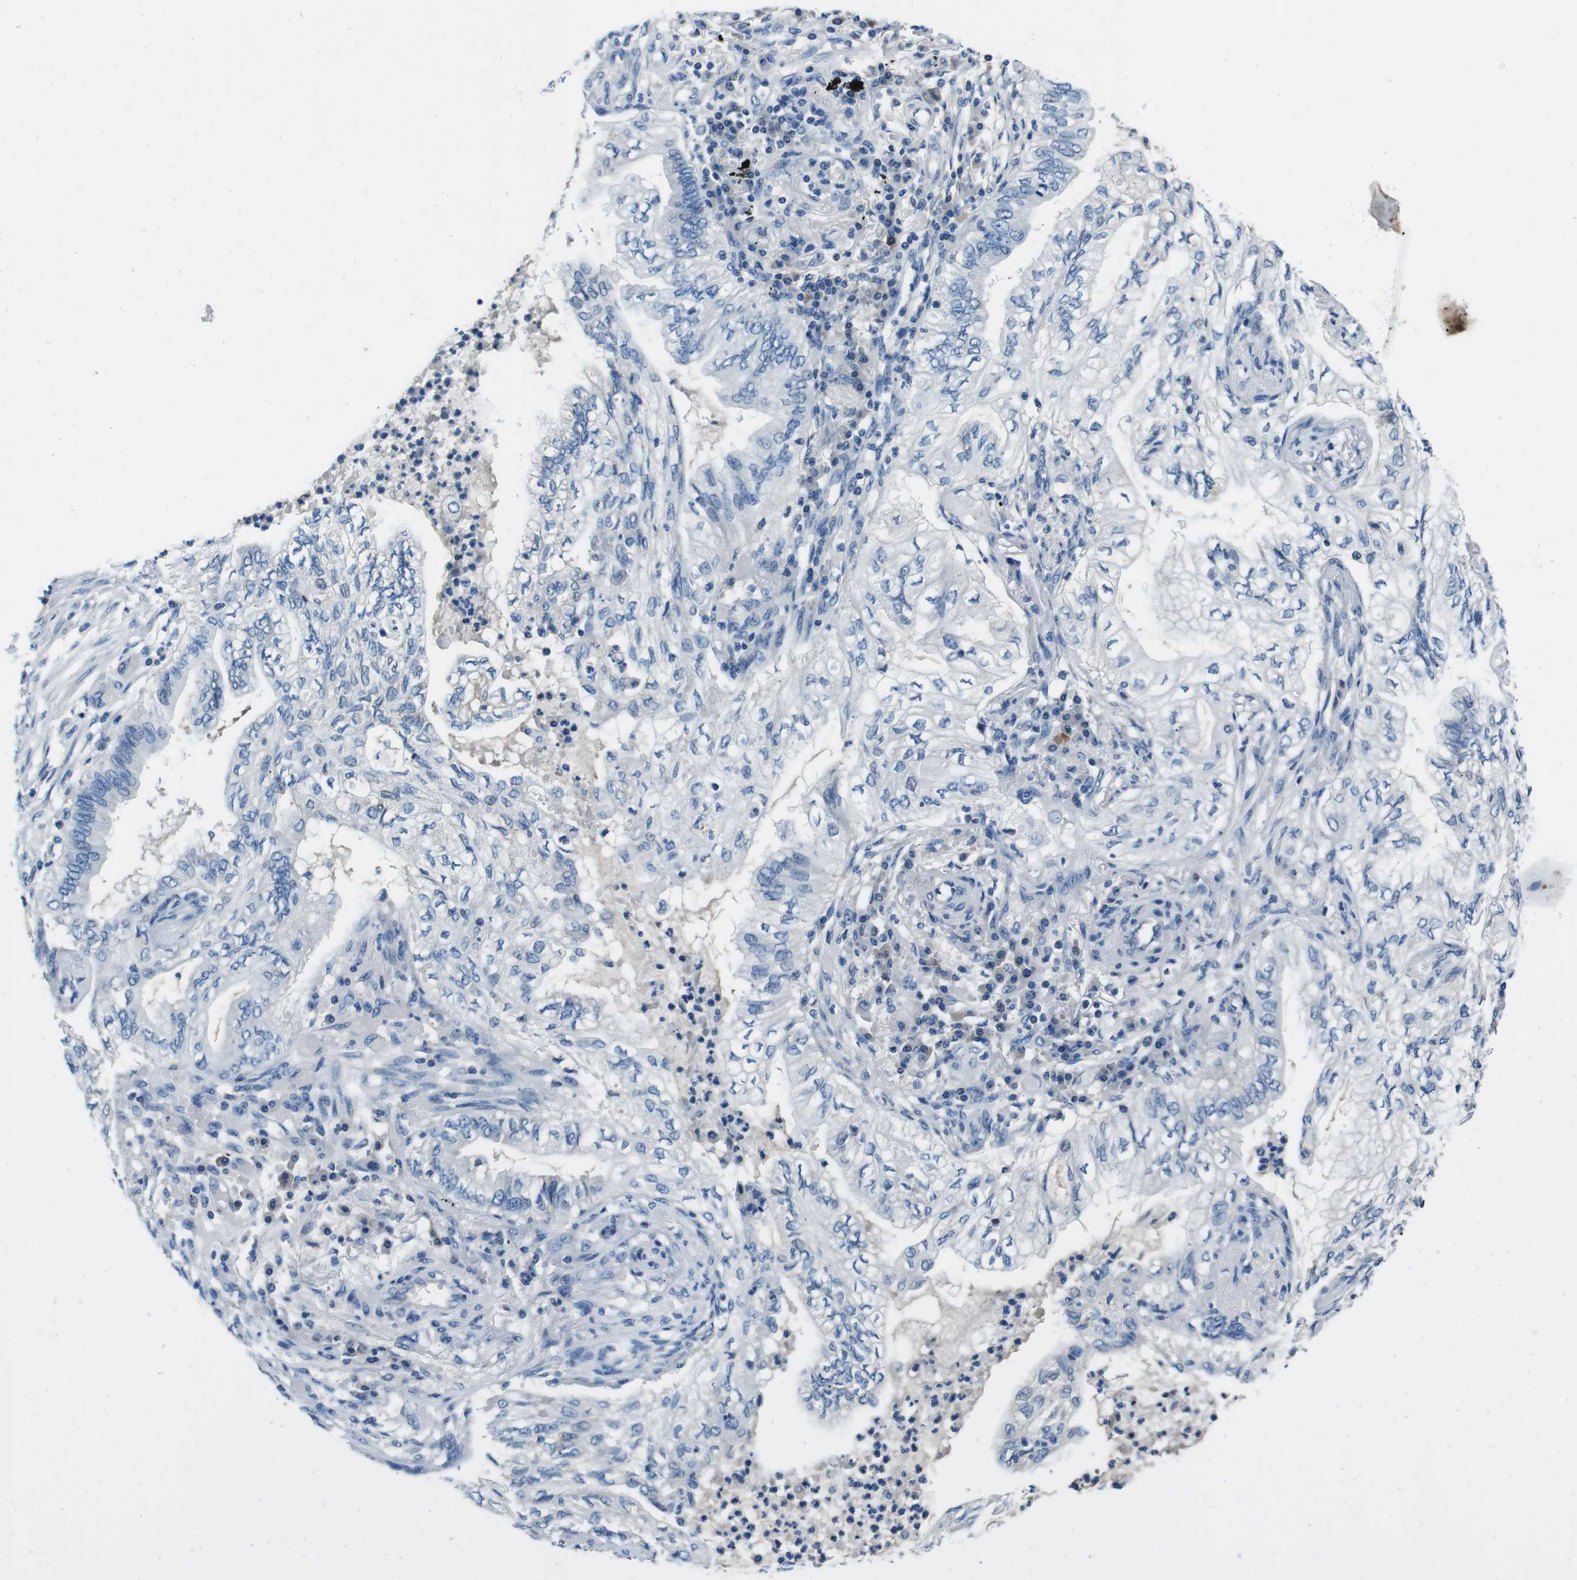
{"staining": {"intensity": "negative", "quantity": "none", "location": "none"}, "tissue": "lung cancer", "cell_type": "Tumor cells", "image_type": "cancer", "snomed": [{"axis": "morphology", "description": "Normal tissue, NOS"}, {"axis": "morphology", "description": "Adenocarcinoma, NOS"}, {"axis": "topography", "description": "Bronchus"}, {"axis": "topography", "description": "Lung"}], "caption": "The immunohistochemistry (IHC) photomicrograph has no significant positivity in tumor cells of lung adenocarcinoma tissue.", "gene": "CASQ1", "patient": {"sex": "female", "age": 70}}